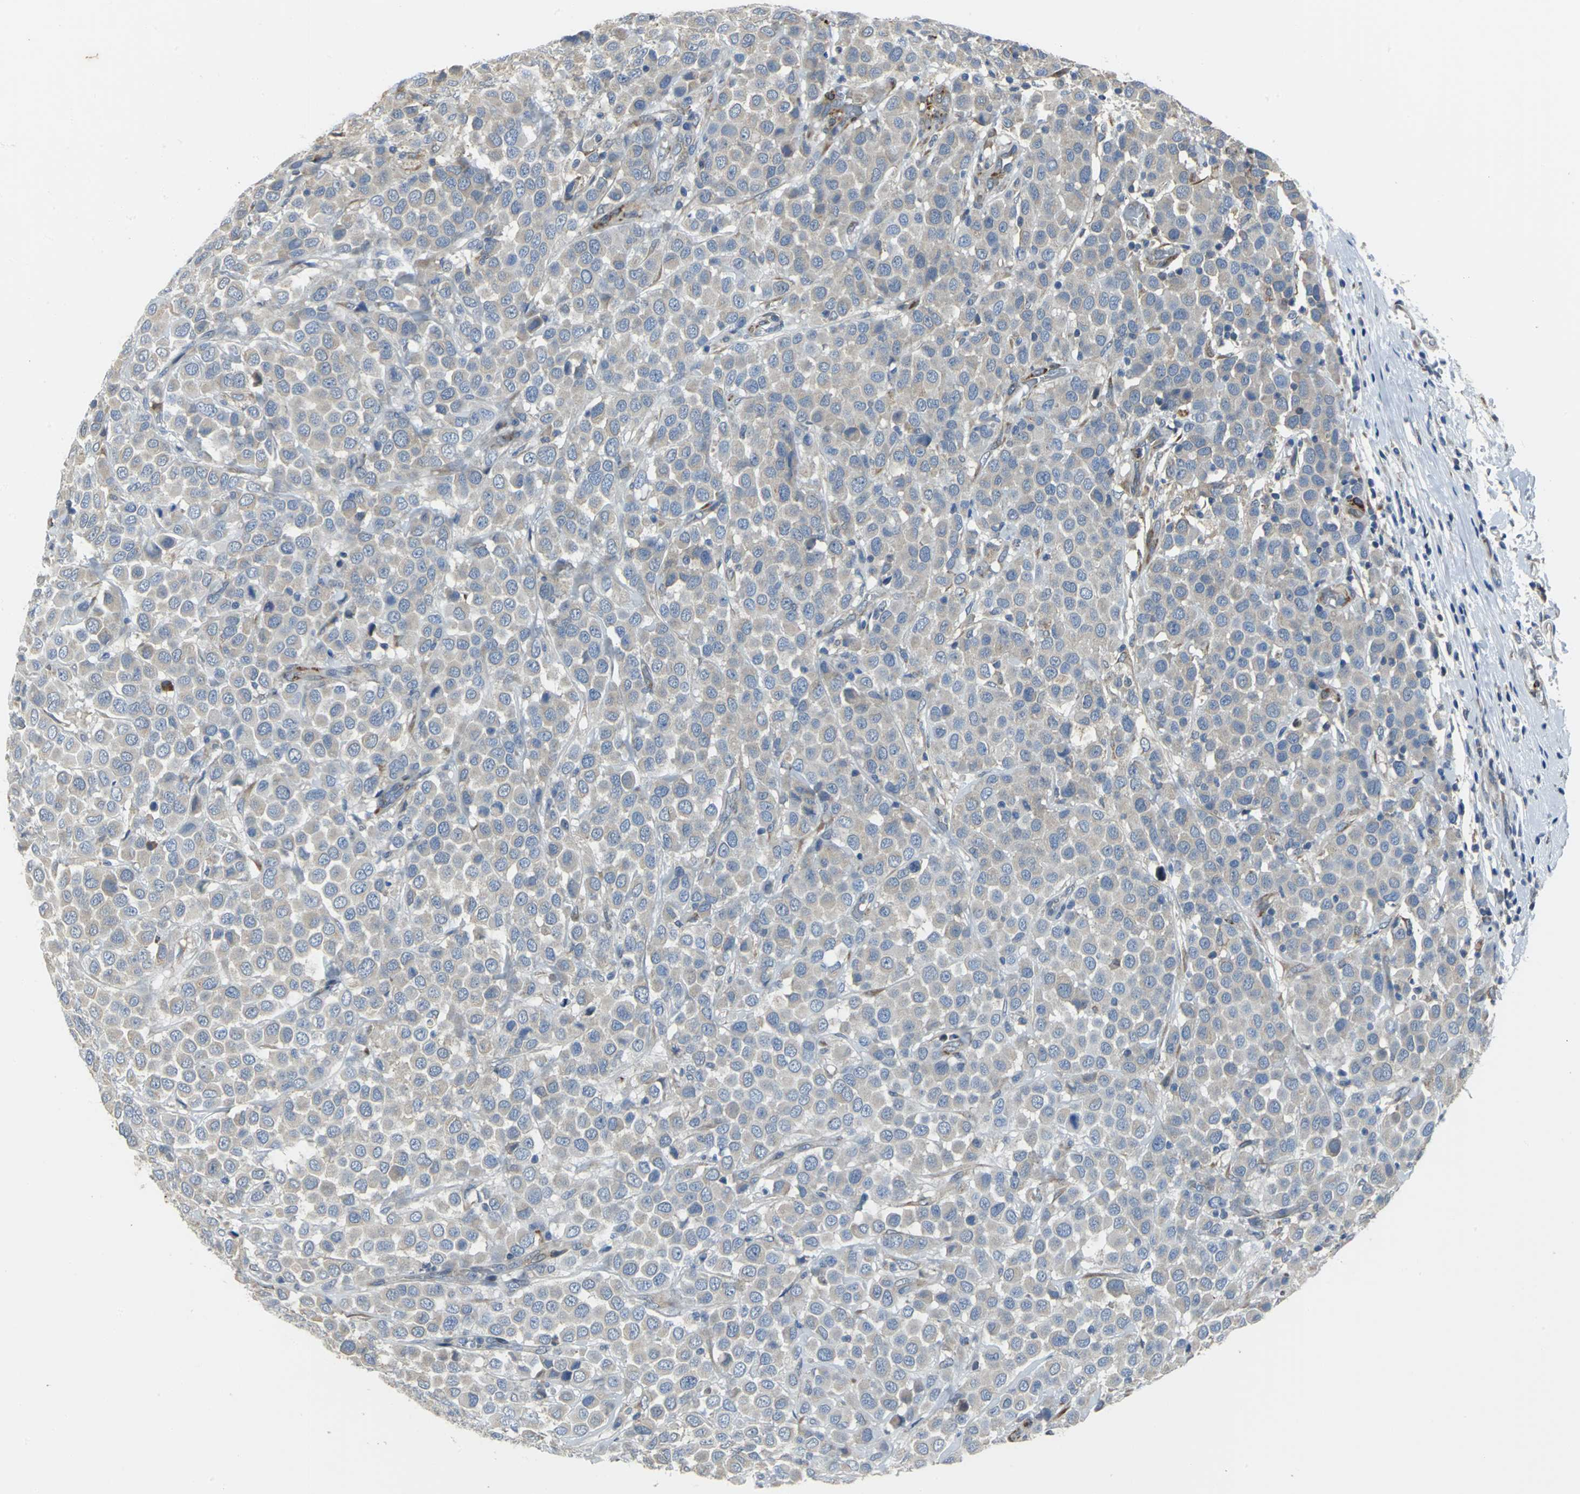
{"staining": {"intensity": "weak", "quantity": ">75%", "location": "cytoplasmic/membranous"}, "tissue": "breast cancer", "cell_type": "Tumor cells", "image_type": "cancer", "snomed": [{"axis": "morphology", "description": "Duct carcinoma"}, {"axis": "topography", "description": "Breast"}], "caption": "About >75% of tumor cells in human breast cancer (infiltrating ductal carcinoma) demonstrate weak cytoplasmic/membranous protein expression as visualized by brown immunohistochemical staining.", "gene": "EIF5A", "patient": {"sex": "female", "age": 61}}